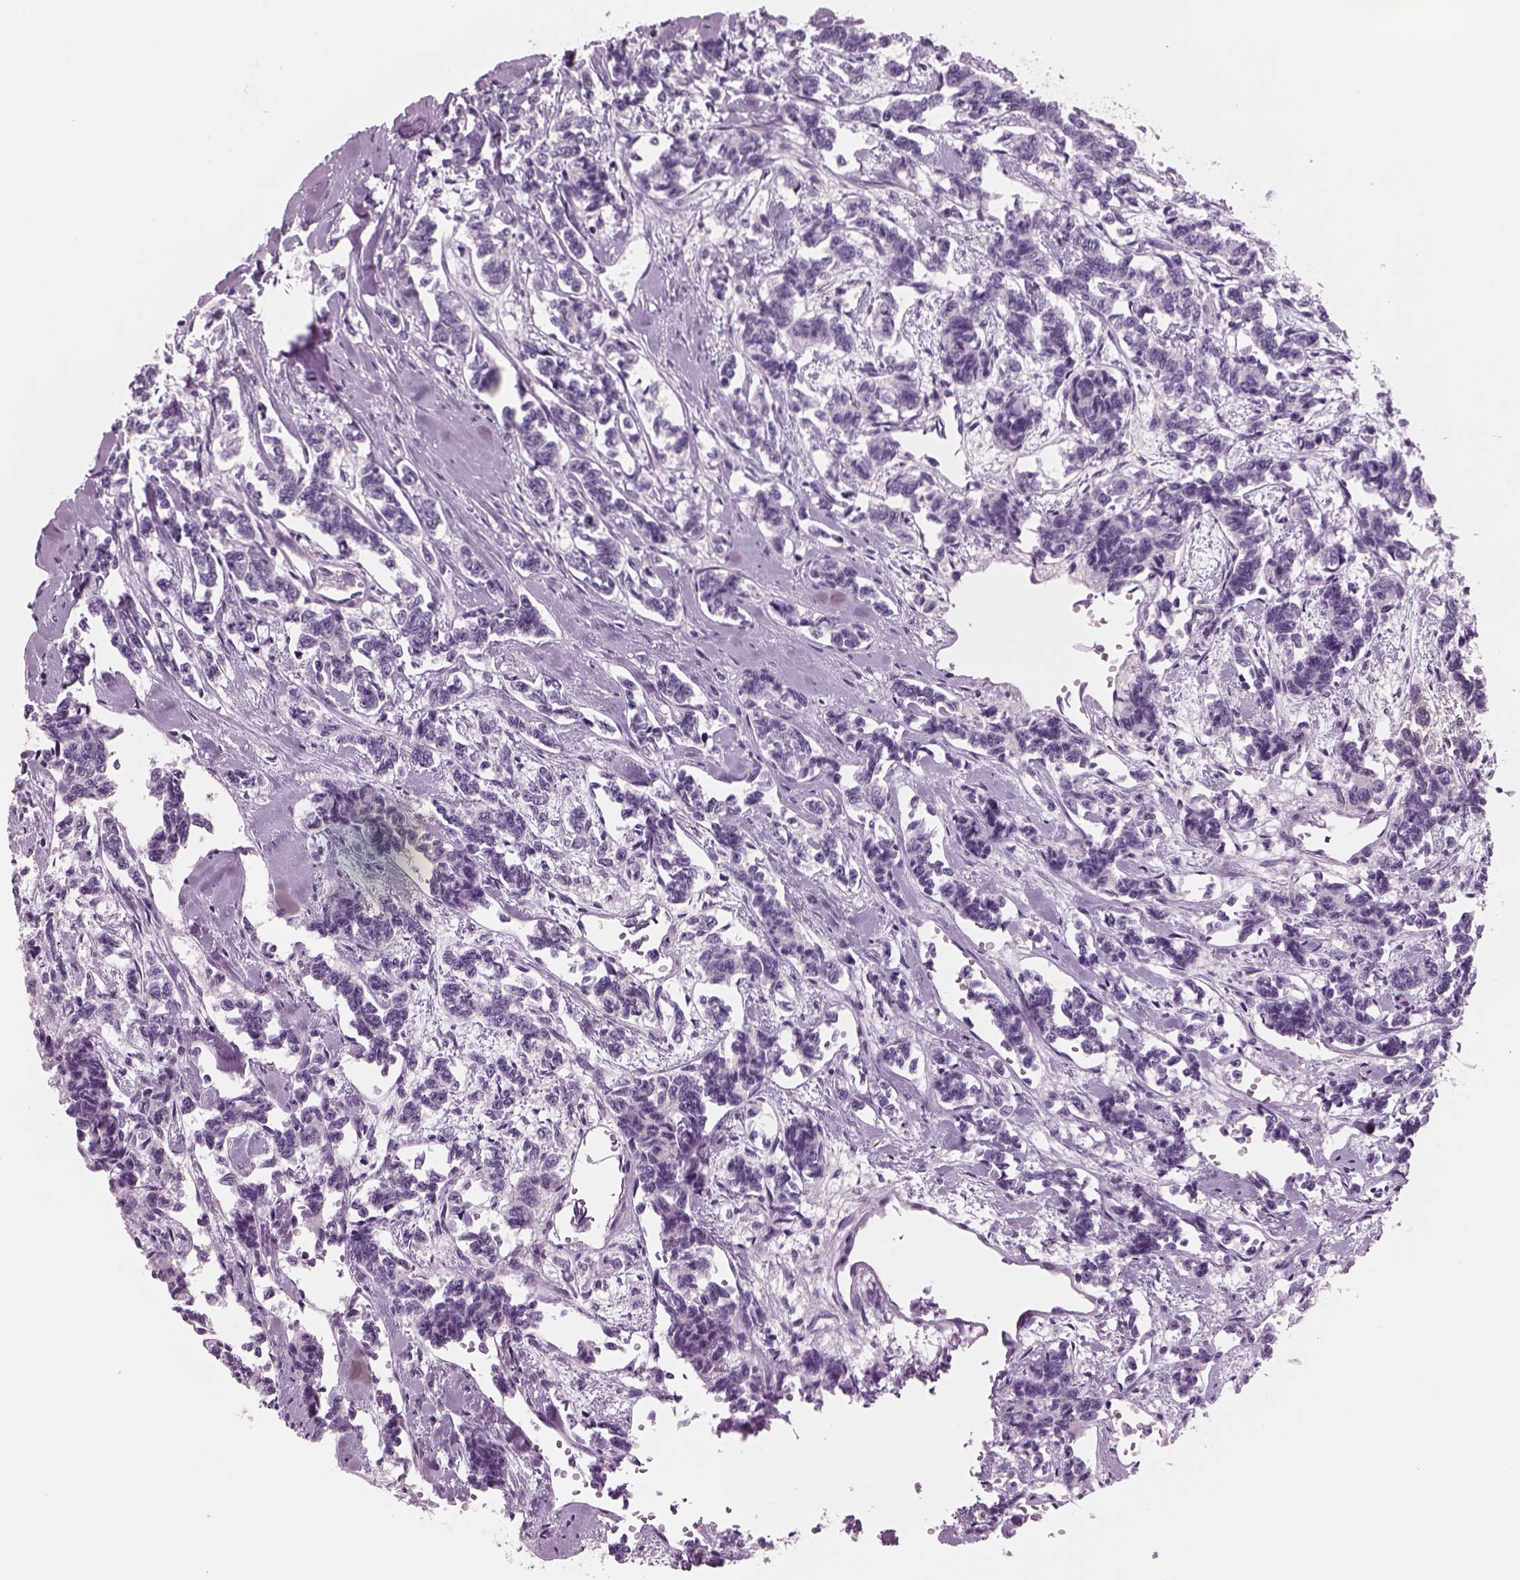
{"staining": {"intensity": "negative", "quantity": "none", "location": "none"}, "tissue": "carcinoid", "cell_type": "Tumor cells", "image_type": "cancer", "snomed": [{"axis": "morphology", "description": "Carcinoid, malignant, NOS"}, {"axis": "topography", "description": "Kidney"}], "caption": "A high-resolution micrograph shows immunohistochemistry staining of malignant carcinoid, which exhibits no significant staining in tumor cells. (DAB immunohistochemistry (IHC), high magnification).", "gene": "RHO", "patient": {"sex": "female", "age": 41}}